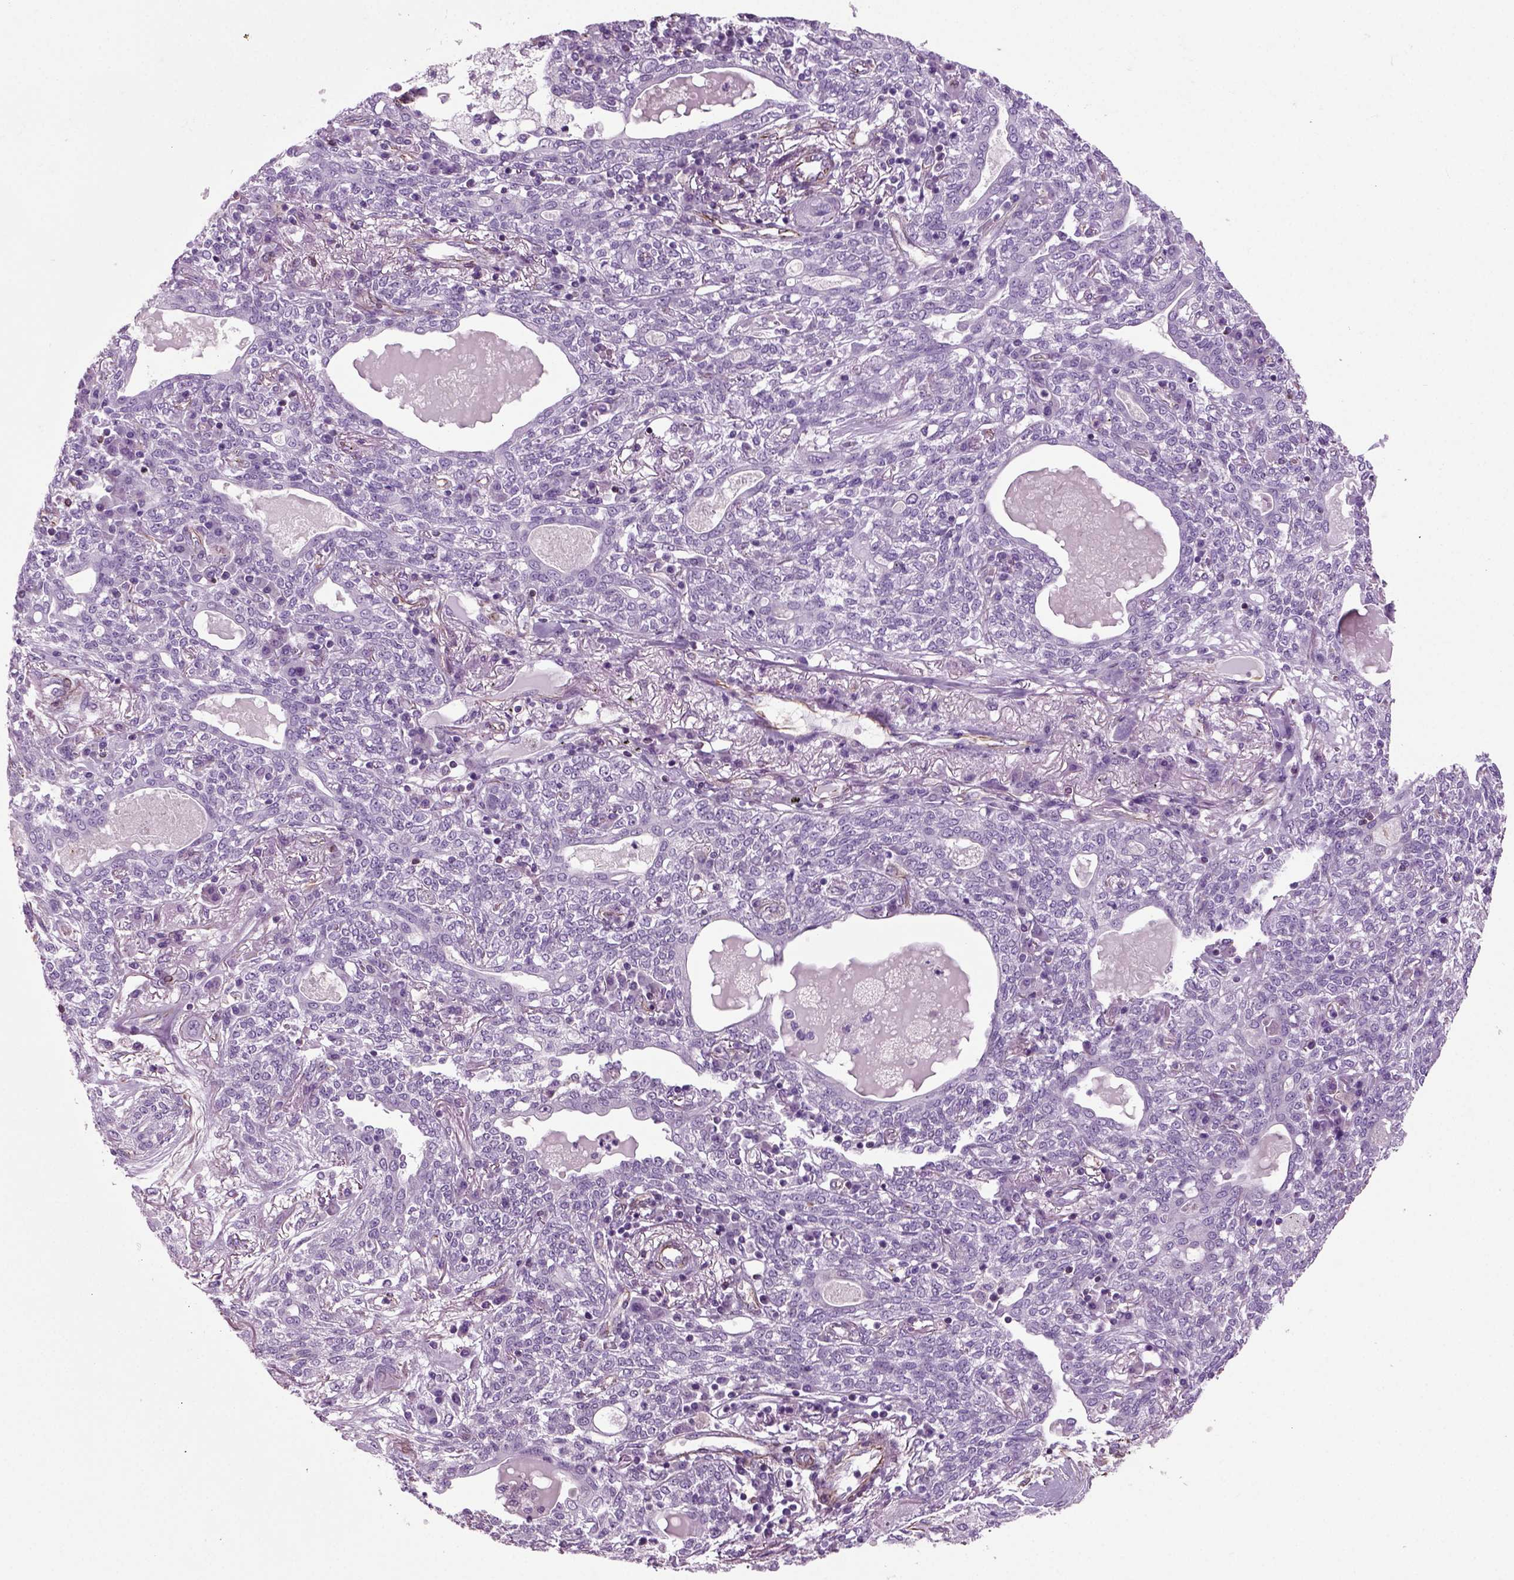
{"staining": {"intensity": "negative", "quantity": "none", "location": "none"}, "tissue": "lung cancer", "cell_type": "Tumor cells", "image_type": "cancer", "snomed": [{"axis": "morphology", "description": "Squamous cell carcinoma, NOS"}, {"axis": "topography", "description": "Lung"}], "caption": "Micrograph shows no significant protein expression in tumor cells of lung cancer (squamous cell carcinoma).", "gene": "ACER3", "patient": {"sex": "female", "age": 70}}